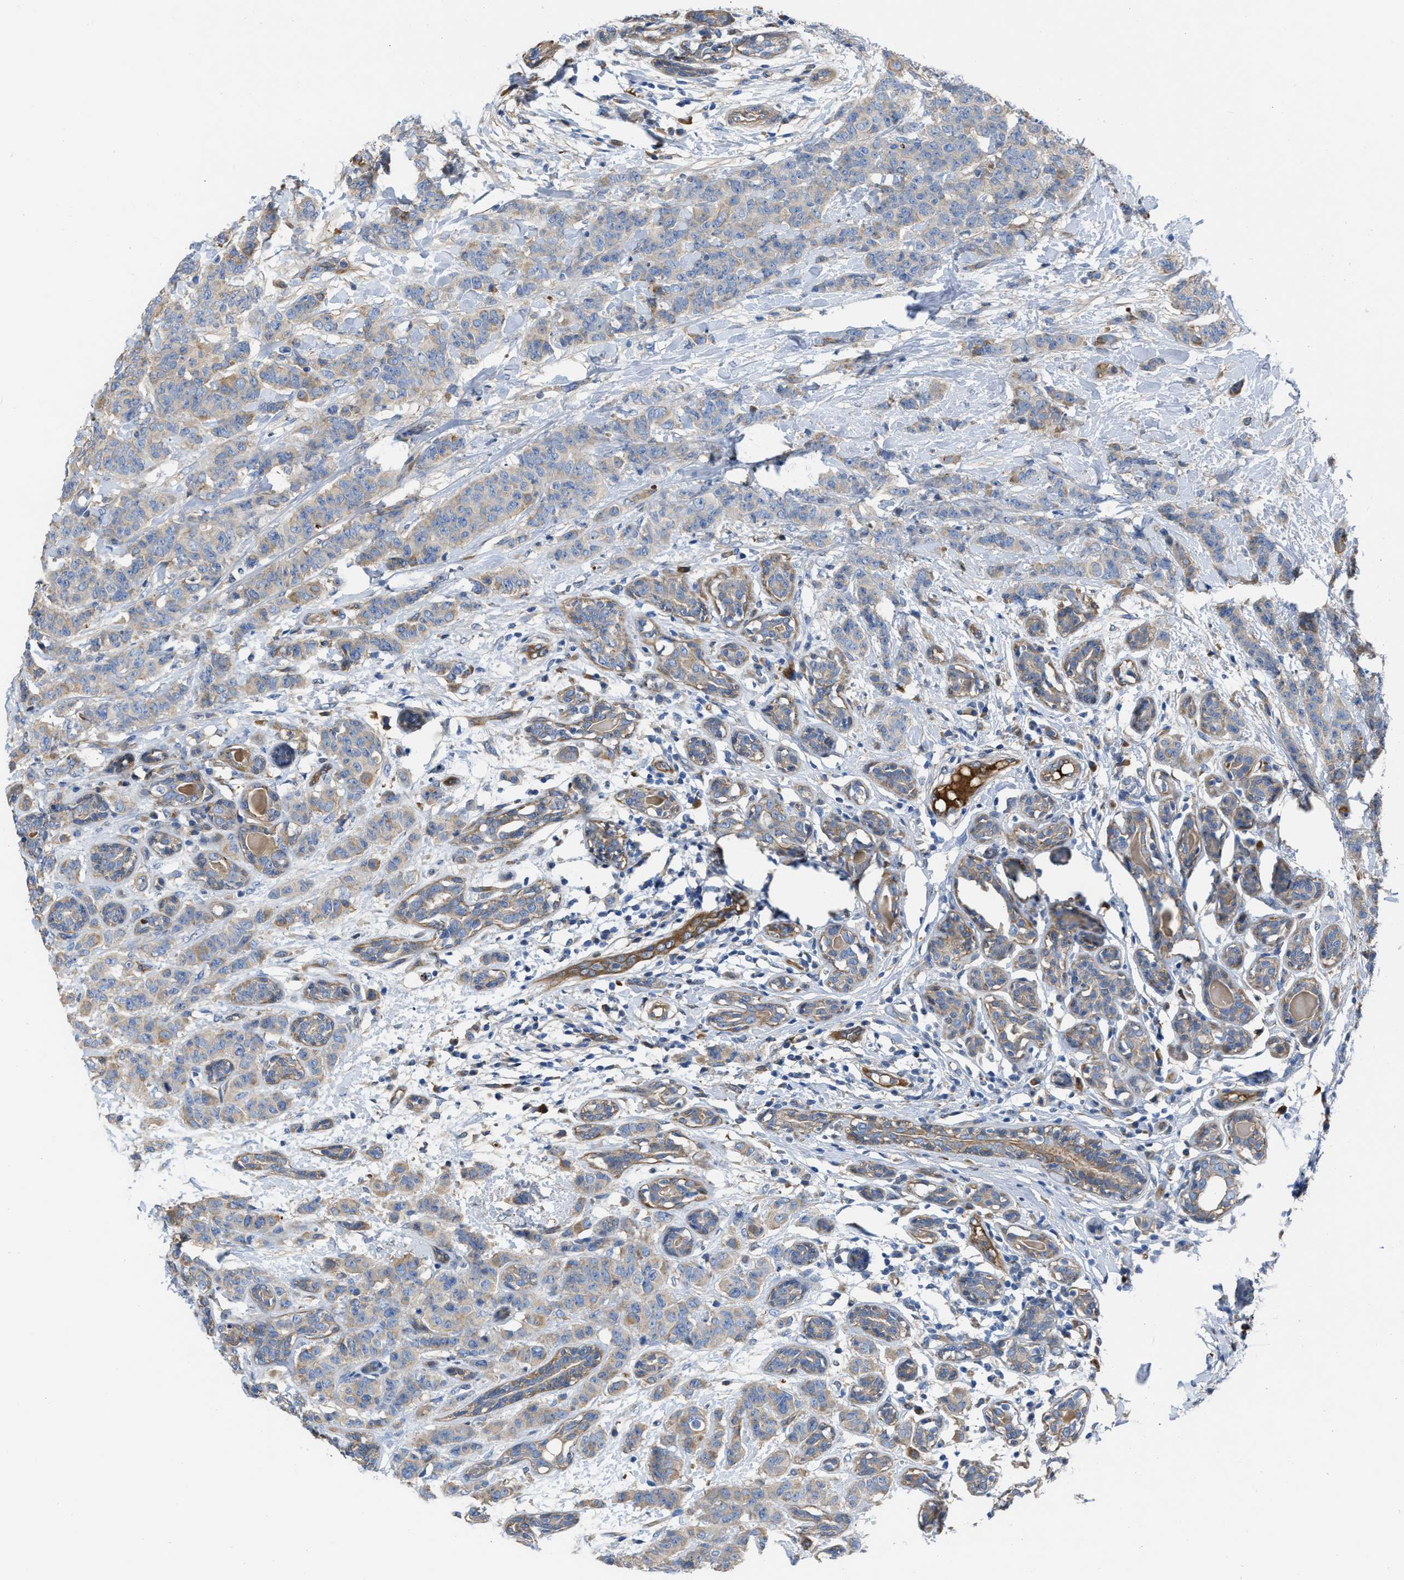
{"staining": {"intensity": "weak", "quantity": "25%-75%", "location": "cytoplasmic/membranous"}, "tissue": "breast cancer", "cell_type": "Tumor cells", "image_type": "cancer", "snomed": [{"axis": "morphology", "description": "Normal tissue, NOS"}, {"axis": "morphology", "description": "Duct carcinoma"}, {"axis": "topography", "description": "Breast"}], "caption": "Immunohistochemical staining of breast intraductal carcinoma exhibits low levels of weak cytoplasmic/membranous expression in about 25%-75% of tumor cells. Using DAB (brown) and hematoxylin (blue) stains, captured at high magnification using brightfield microscopy.", "gene": "TRIOBP", "patient": {"sex": "female", "age": 40}}